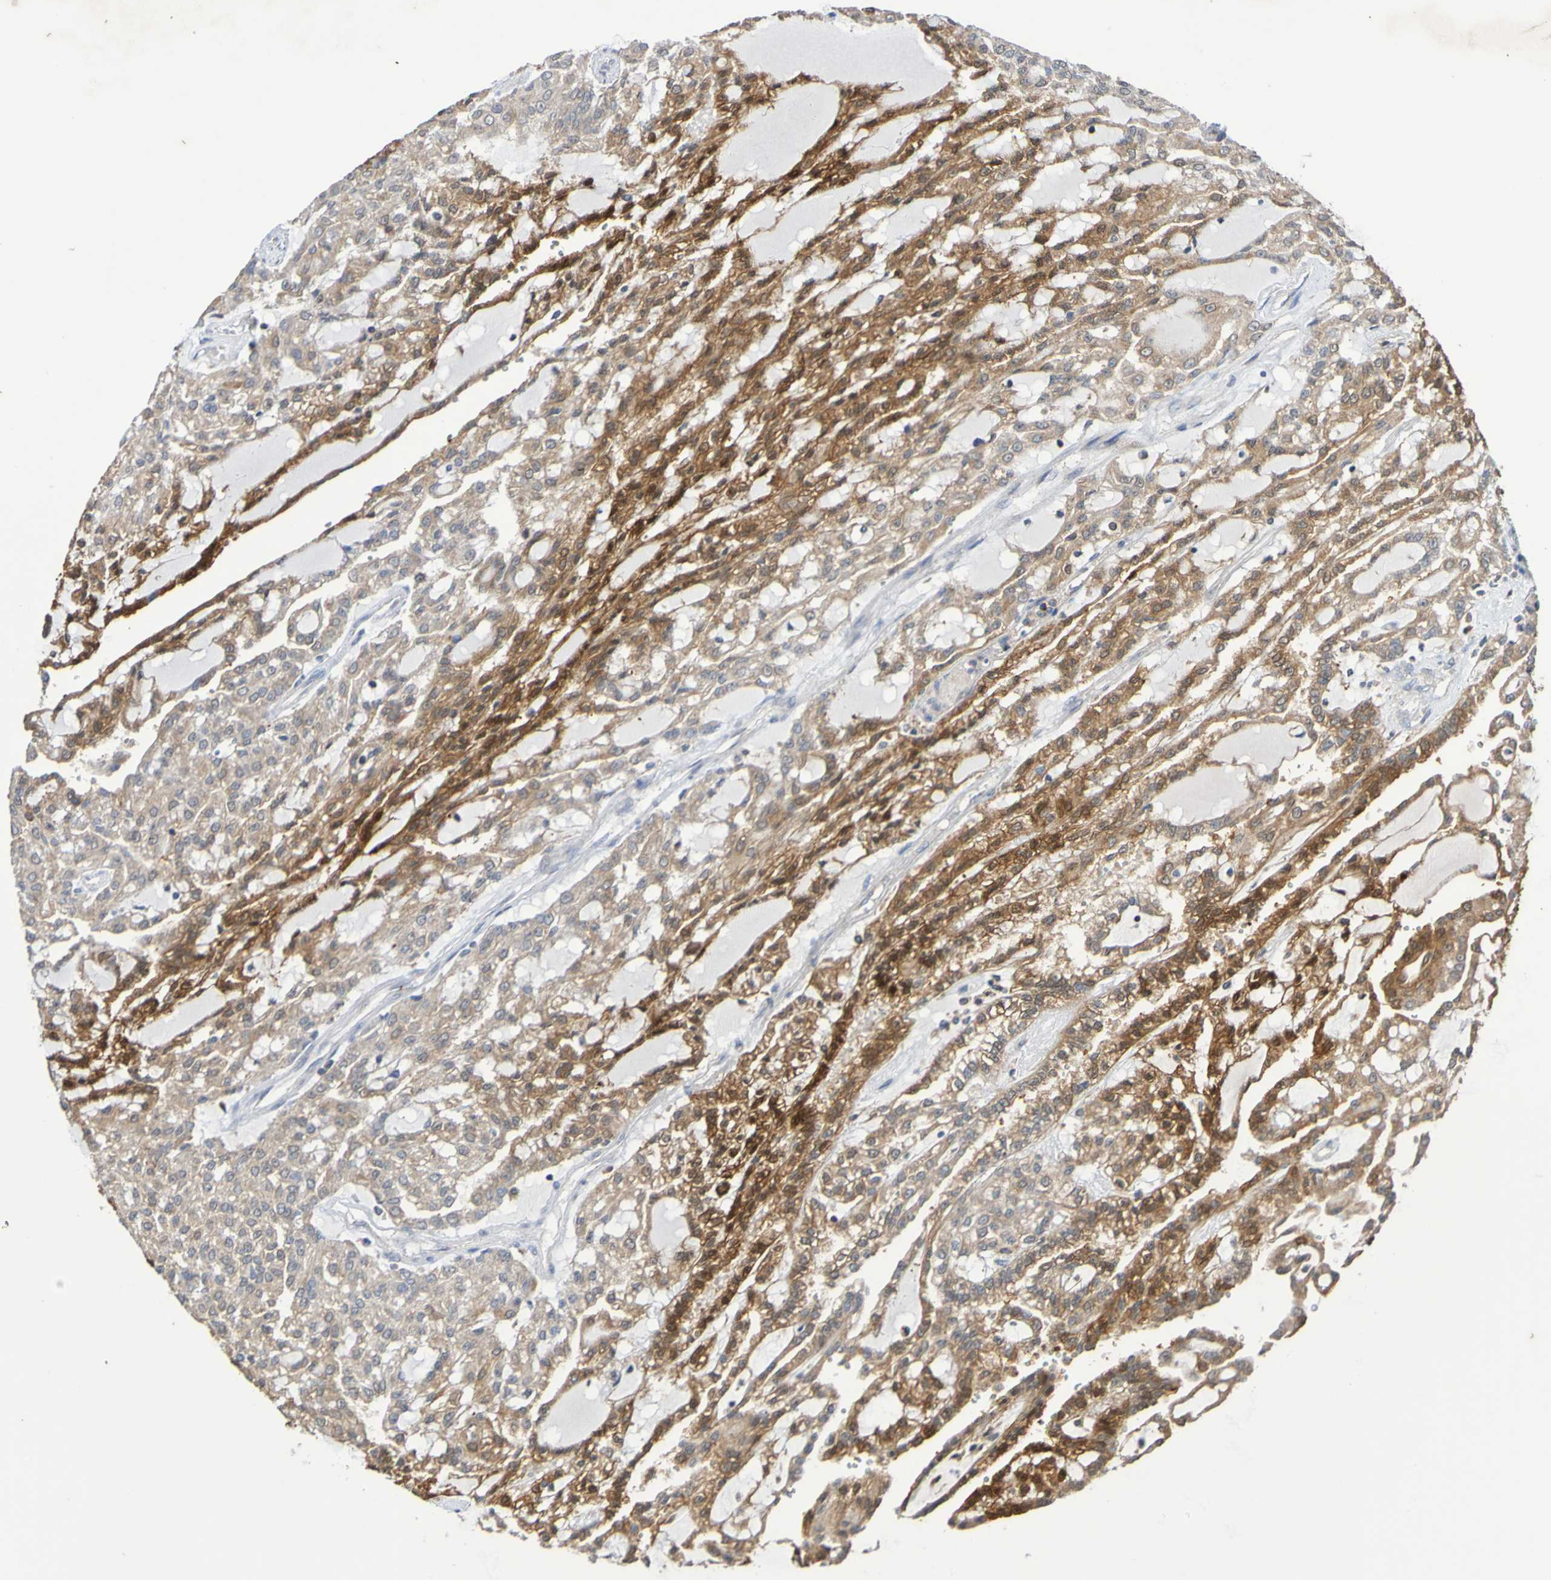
{"staining": {"intensity": "strong", "quantity": "25%-75%", "location": "cytoplasmic/membranous"}, "tissue": "renal cancer", "cell_type": "Tumor cells", "image_type": "cancer", "snomed": [{"axis": "morphology", "description": "Adenocarcinoma, NOS"}, {"axis": "topography", "description": "Kidney"}], "caption": "High-magnification brightfield microscopy of renal cancer (adenocarcinoma) stained with DAB (3,3'-diaminobenzidine) (brown) and counterstained with hematoxylin (blue). tumor cells exhibit strong cytoplasmic/membranous expression is seen in about25%-75% of cells.", "gene": "C3orf18", "patient": {"sex": "male", "age": 63}}